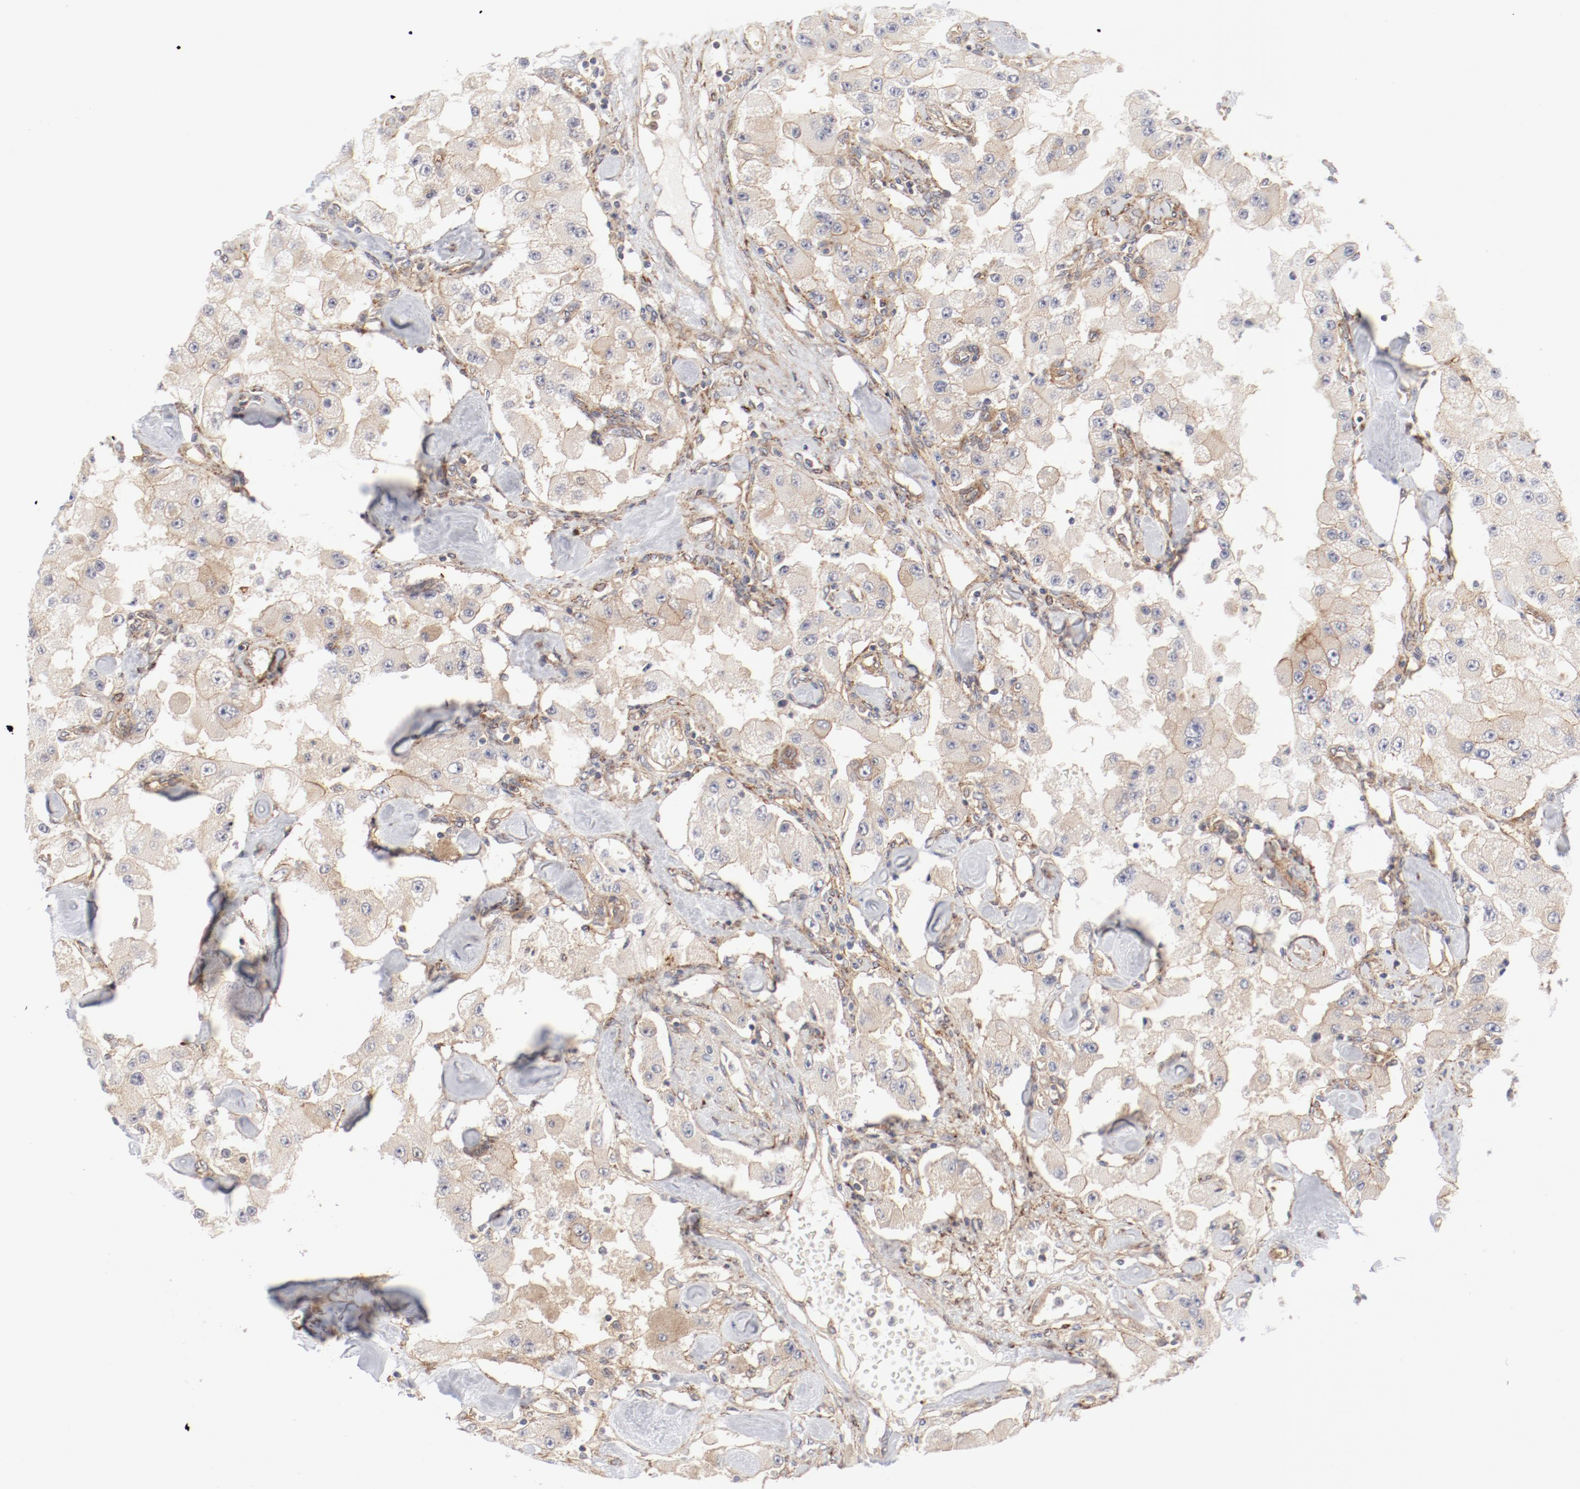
{"staining": {"intensity": "weak", "quantity": "25%-75%", "location": "cytoplasmic/membranous"}, "tissue": "carcinoid", "cell_type": "Tumor cells", "image_type": "cancer", "snomed": [{"axis": "morphology", "description": "Carcinoid, malignant, NOS"}, {"axis": "topography", "description": "Pancreas"}], "caption": "Protein staining exhibits weak cytoplasmic/membranous staining in about 25%-75% of tumor cells in carcinoid.", "gene": "AP2A1", "patient": {"sex": "male", "age": 41}}